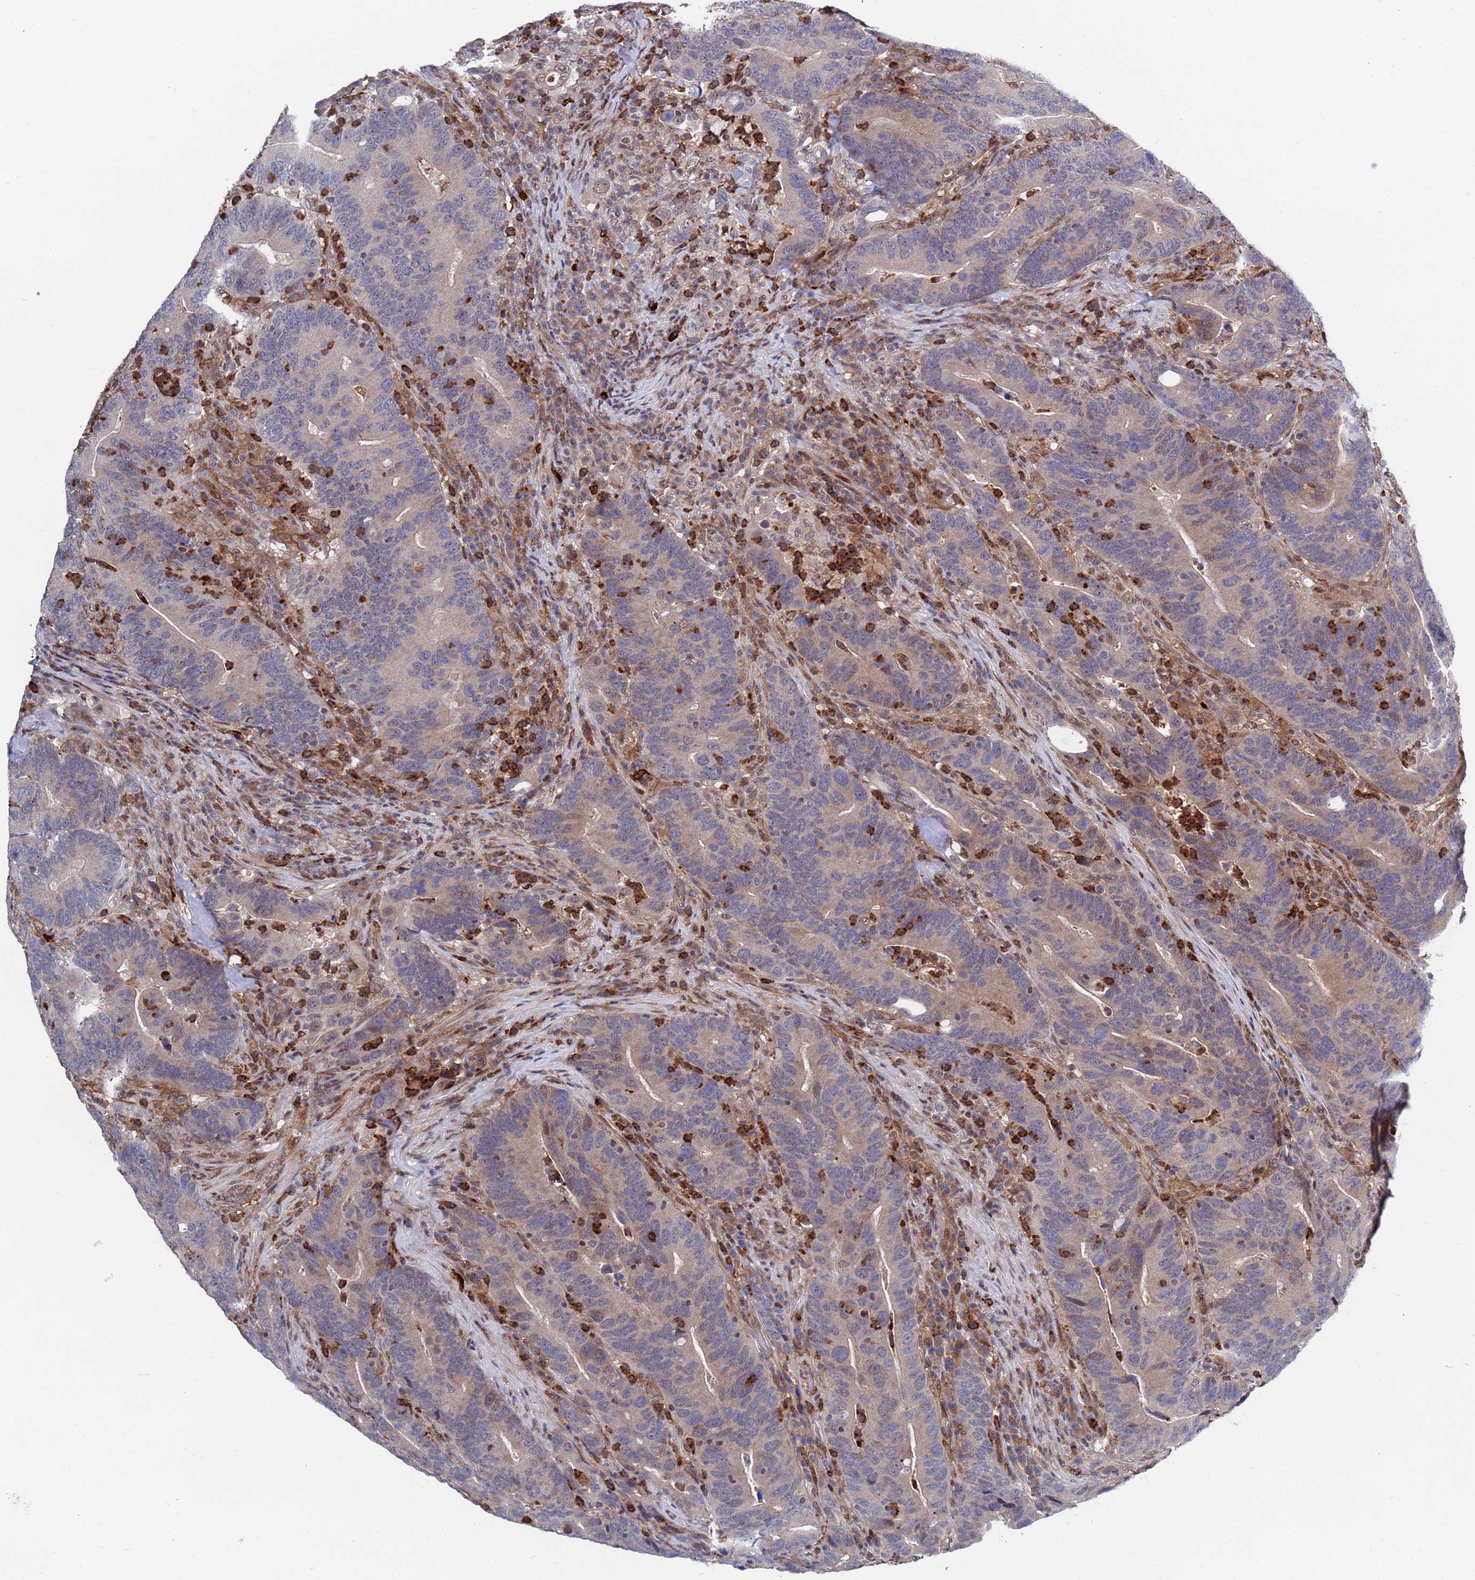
{"staining": {"intensity": "weak", "quantity": "<25%", "location": "cytoplasmic/membranous"}, "tissue": "colorectal cancer", "cell_type": "Tumor cells", "image_type": "cancer", "snomed": [{"axis": "morphology", "description": "Adenocarcinoma, NOS"}, {"axis": "topography", "description": "Colon"}], "caption": "The micrograph exhibits no significant positivity in tumor cells of adenocarcinoma (colorectal).", "gene": "TMBIM6", "patient": {"sex": "female", "age": 66}}